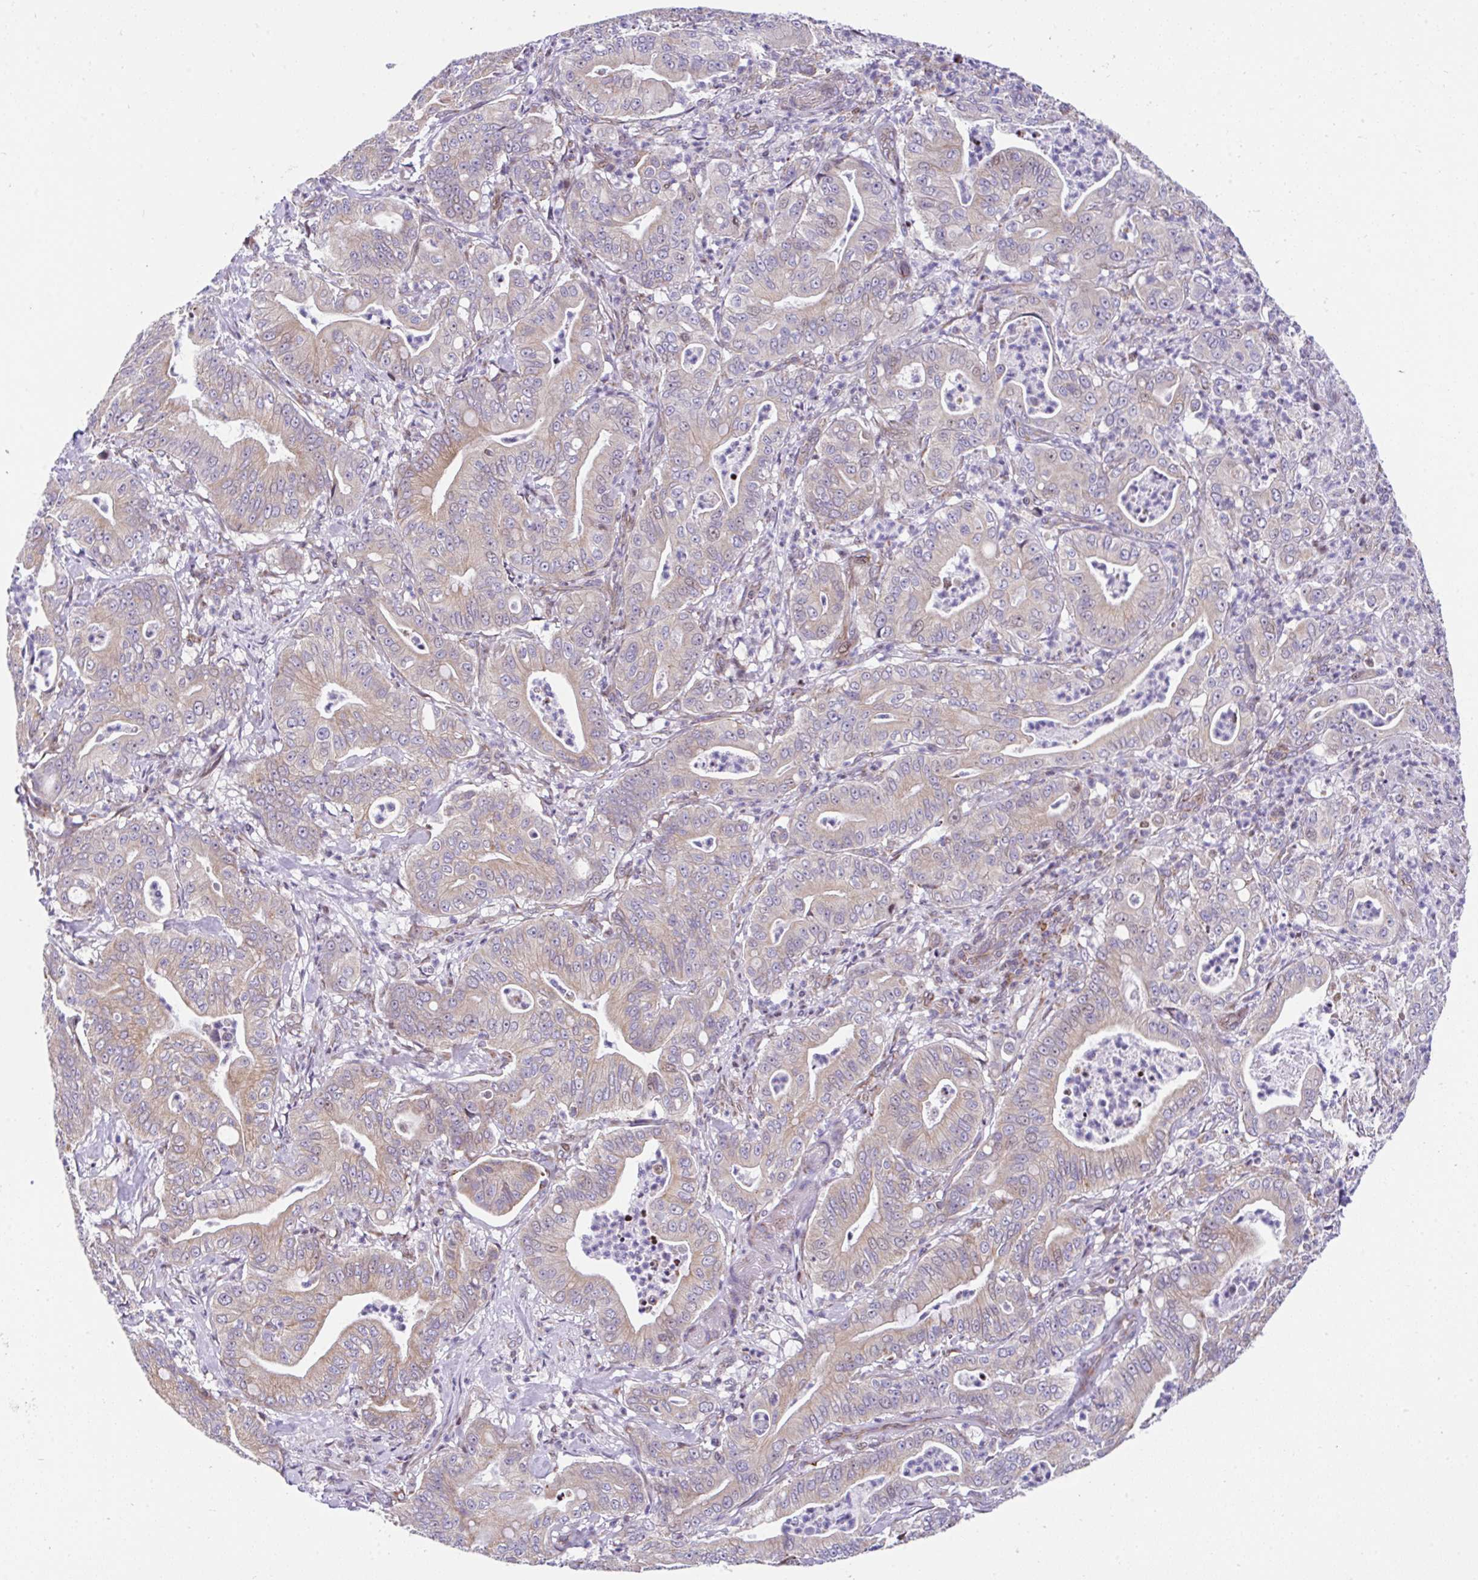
{"staining": {"intensity": "weak", "quantity": "25%-75%", "location": "cytoplasmic/membranous"}, "tissue": "pancreatic cancer", "cell_type": "Tumor cells", "image_type": "cancer", "snomed": [{"axis": "morphology", "description": "Adenocarcinoma, NOS"}, {"axis": "topography", "description": "Pancreas"}], "caption": "Brown immunohistochemical staining in adenocarcinoma (pancreatic) exhibits weak cytoplasmic/membranous expression in approximately 25%-75% of tumor cells.", "gene": "FIGNL1", "patient": {"sex": "male", "age": 71}}